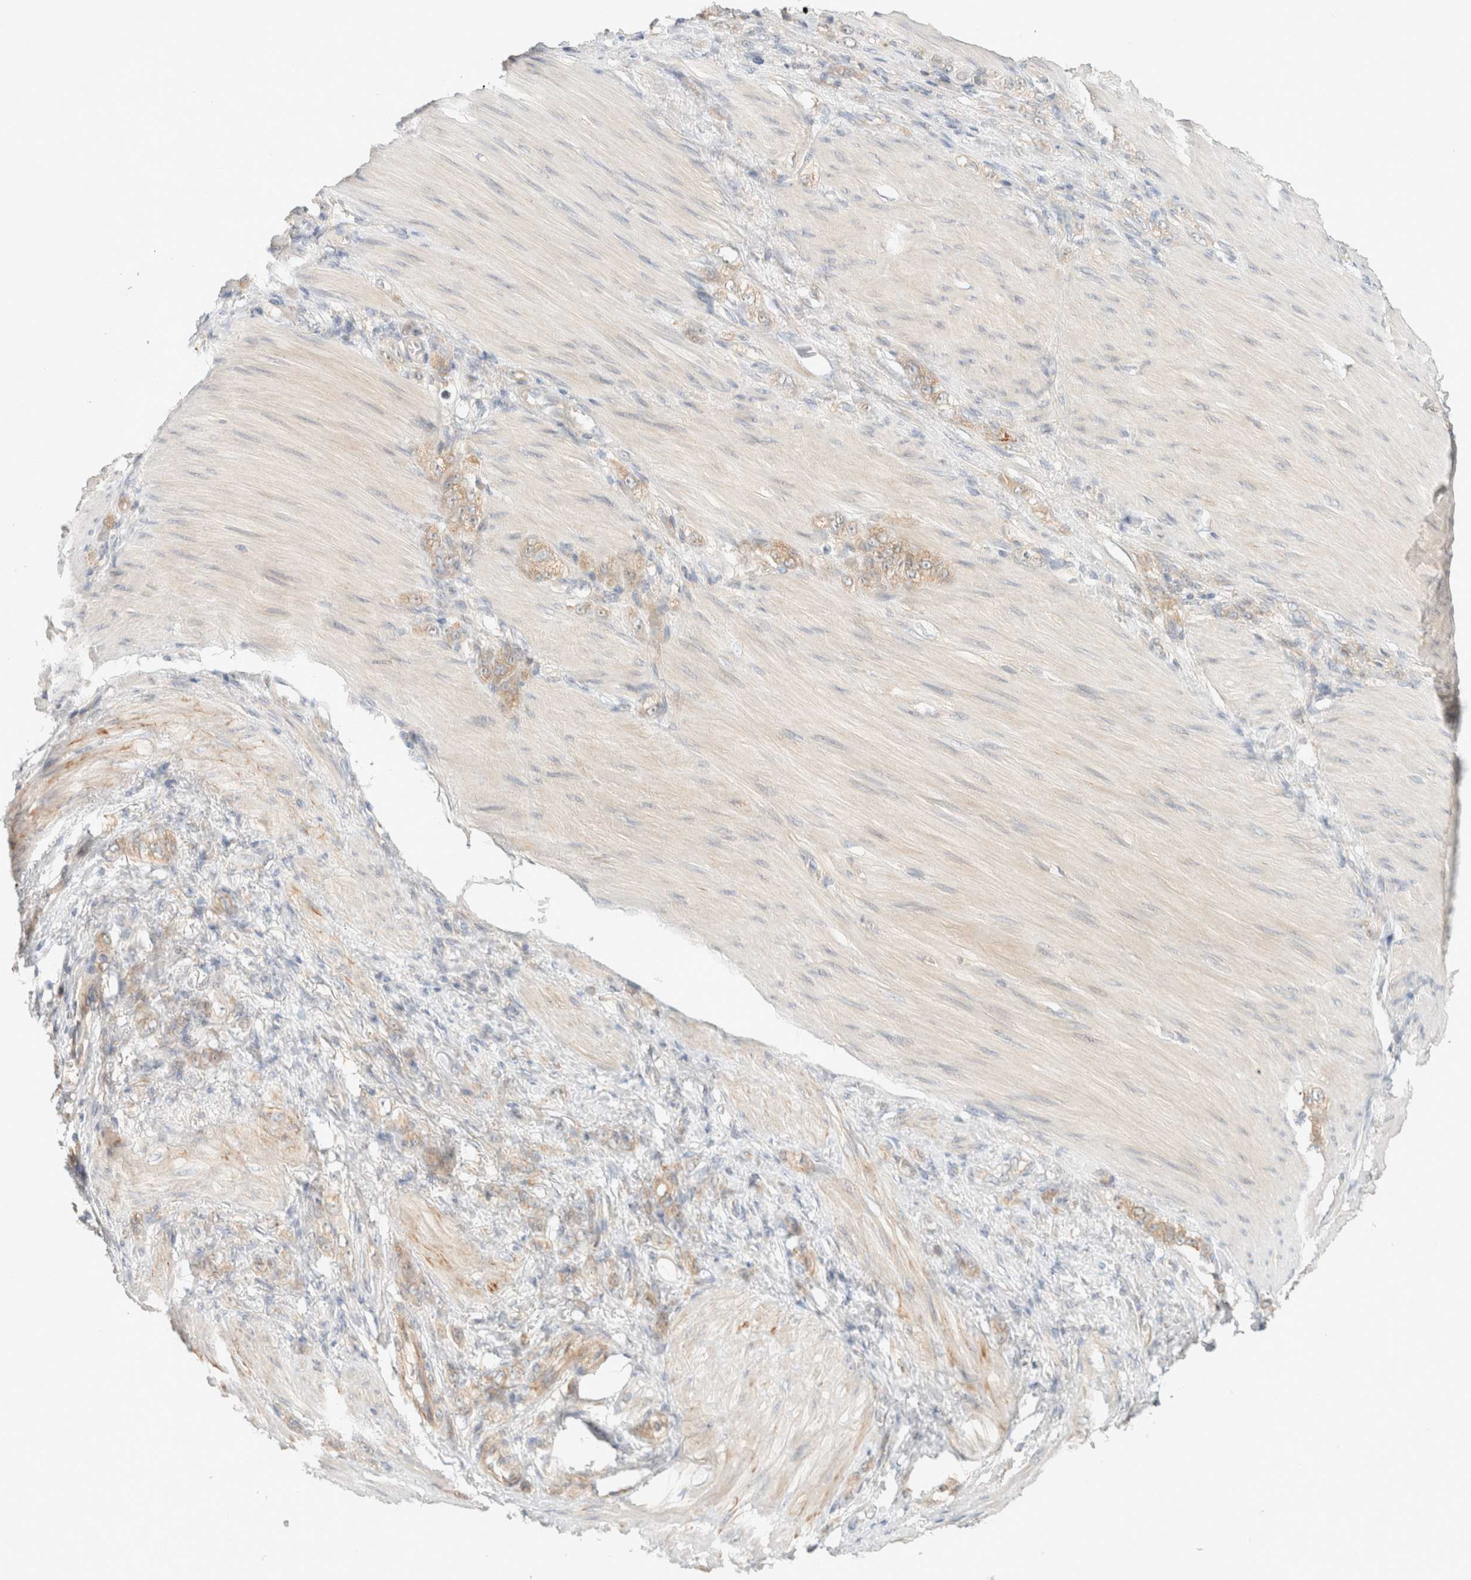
{"staining": {"intensity": "weak", "quantity": ">75%", "location": "cytoplasmic/membranous"}, "tissue": "stomach cancer", "cell_type": "Tumor cells", "image_type": "cancer", "snomed": [{"axis": "morphology", "description": "Normal tissue, NOS"}, {"axis": "morphology", "description": "Adenocarcinoma, NOS"}, {"axis": "topography", "description": "Stomach"}], "caption": "A micrograph of stomach adenocarcinoma stained for a protein exhibits weak cytoplasmic/membranous brown staining in tumor cells.", "gene": "MARK3", "patient": {"sex": "male", "age": 82}}